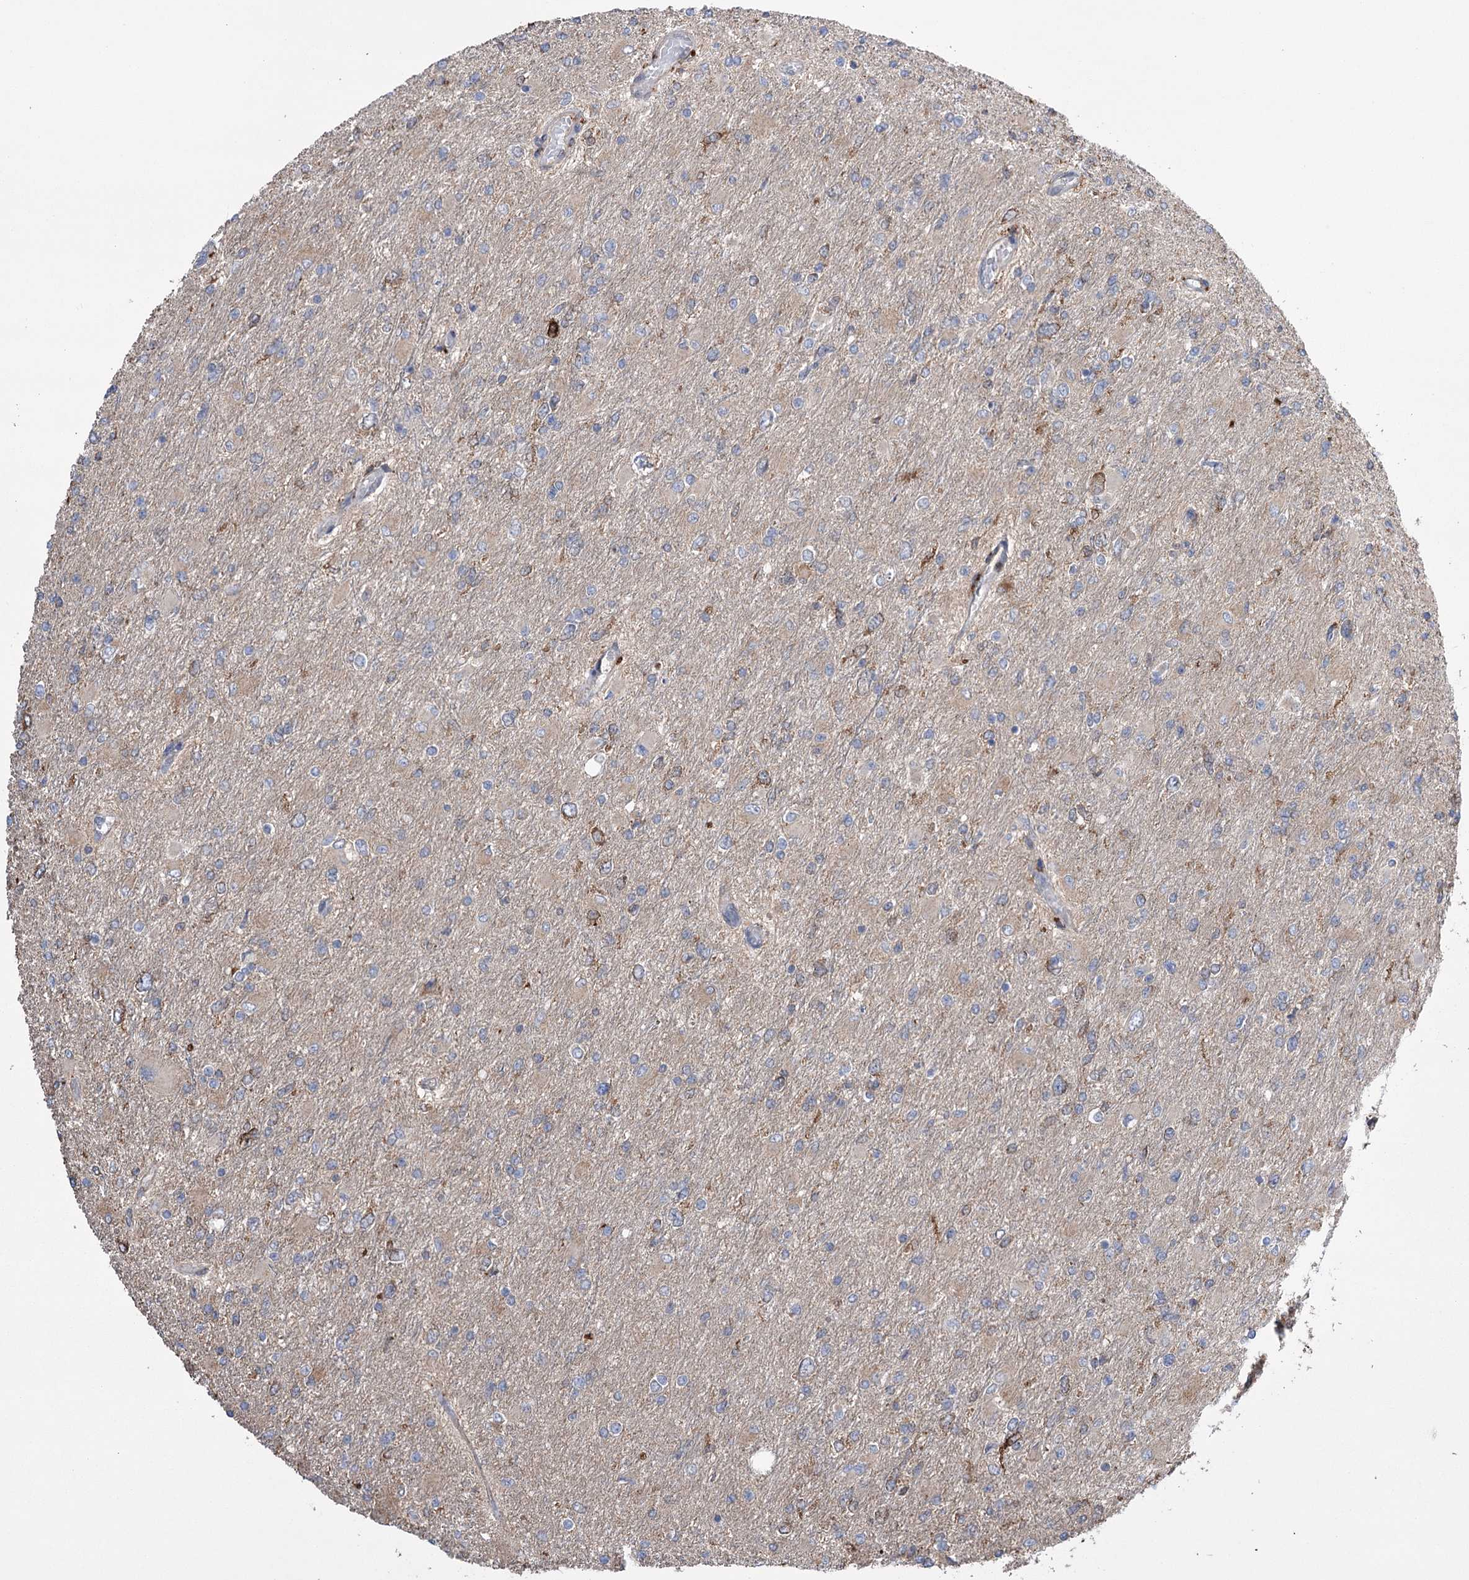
{"staining": {"intensity": "moderate", "quantity": "<25%", "location": "cytoplasmic/membranous"}, "tissue": "glioma", "cell_type": "Tumor cells", "image_type": "cancer", "snomed": [{"axis": "morphology", "description": "Glioma, malignant, High grade"}, {"axis": "topography", "description": "Cerebral cortex"}], "caption": "Immunohistochemical staining of human malignant glioma (high-grade) exhibits low levels of moderate cytoplasmic/membranous protein expression in approximately <25% of tumor cells. Using DAB (3,3'-diaminobenzidine) (brown) and hematoxylin (blue) stains, captured at high magnification using brightfield microscopy.", "gene": "TRIM71", "patient": {"sex": "female", "age": 36}}